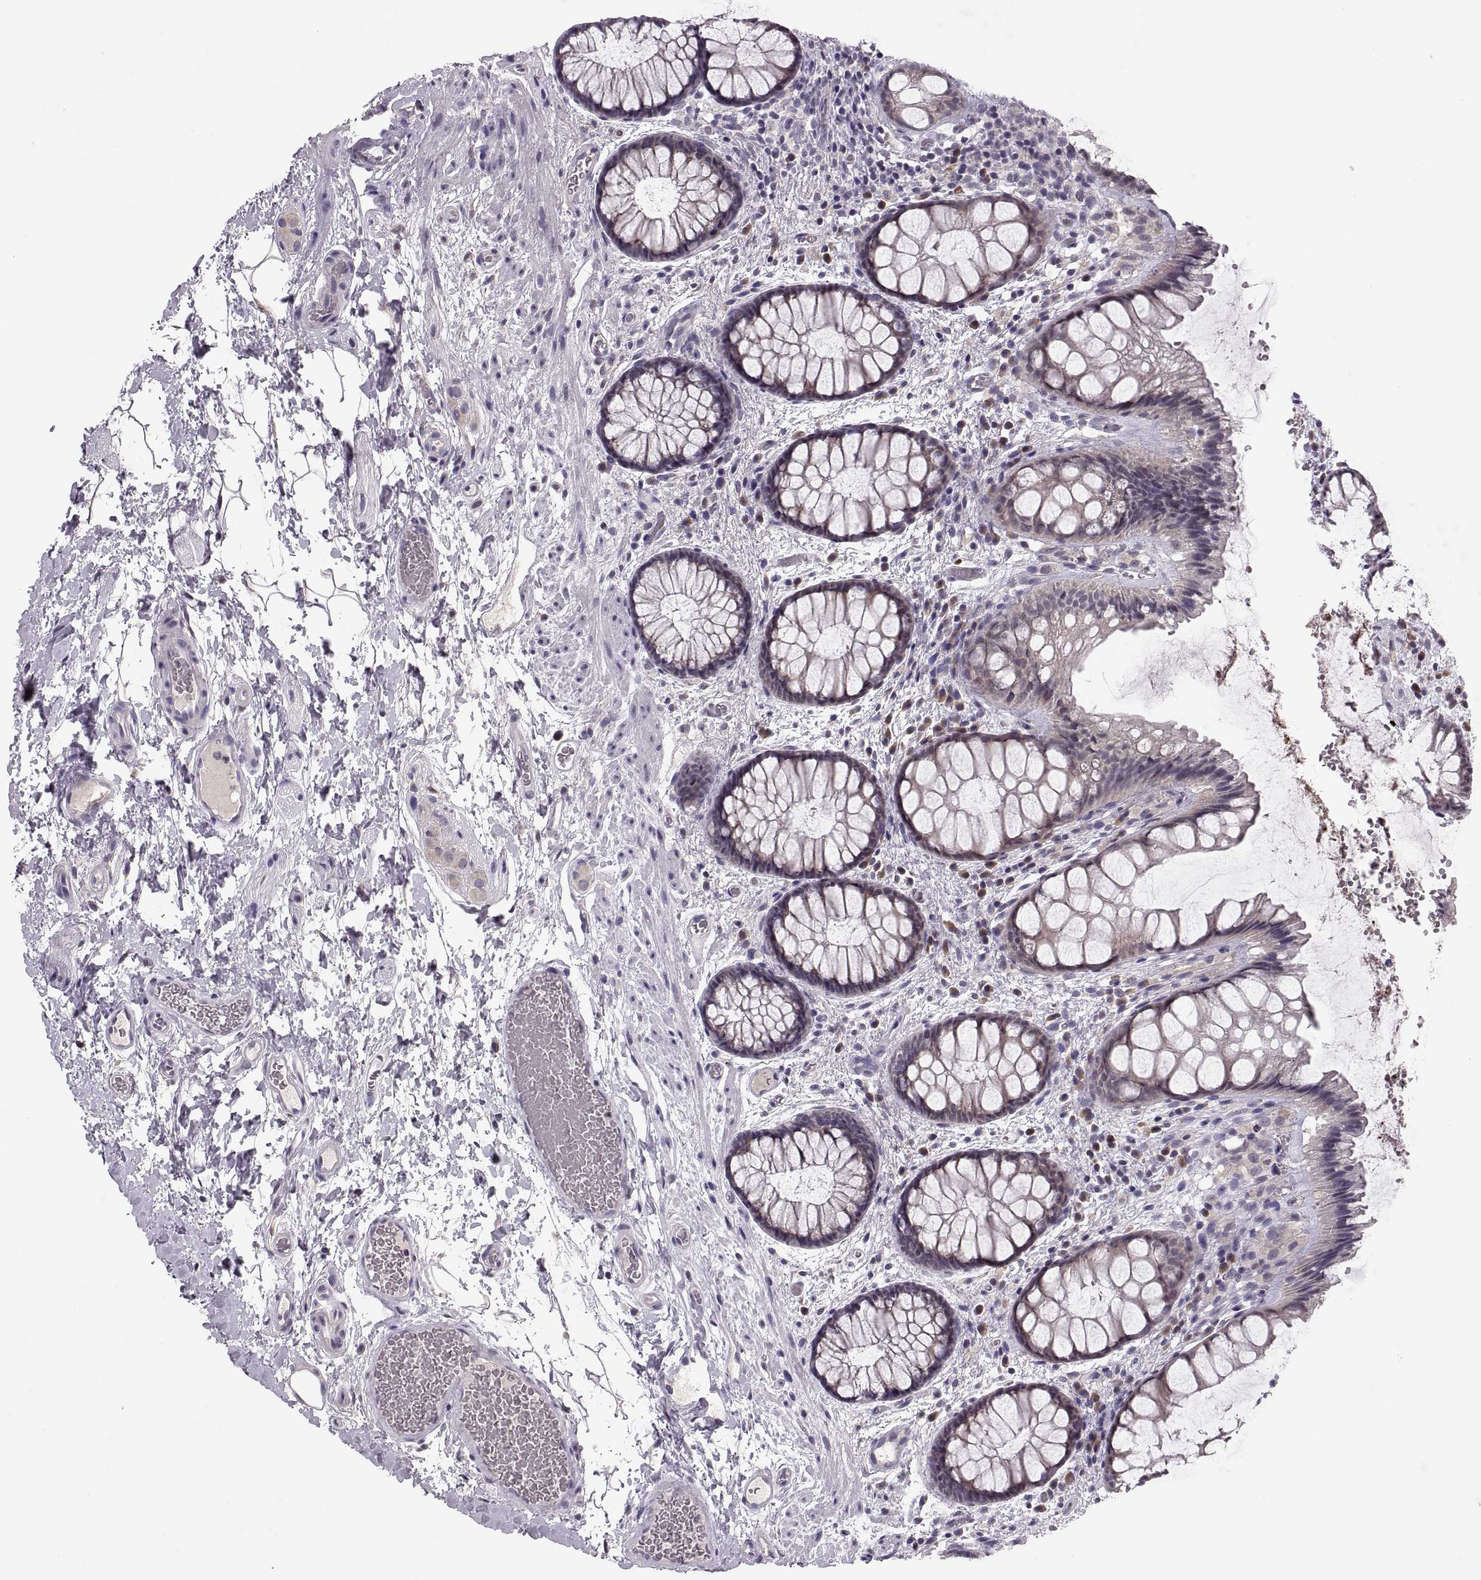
{"staining": {"intensity": "weak", "quantity": "25%-75%", "location": "cytoplasmic/membranous"}, "tissue": "rectum", "cell_type": "Glandular cells", "image_type": "normal", "snomed": [{"axis": "morphology", "description": "Normal tissue, NOS"}, {"axis": "topography", "description": "Rectum"}], "caption": "Weak cytoplasmic/membranous positivity for a protein is present in about 25%-75% of glandular cells of benign rectum using IHC.", "gene": "ADH6", "patient": {"sex": "female", "age": 62}}